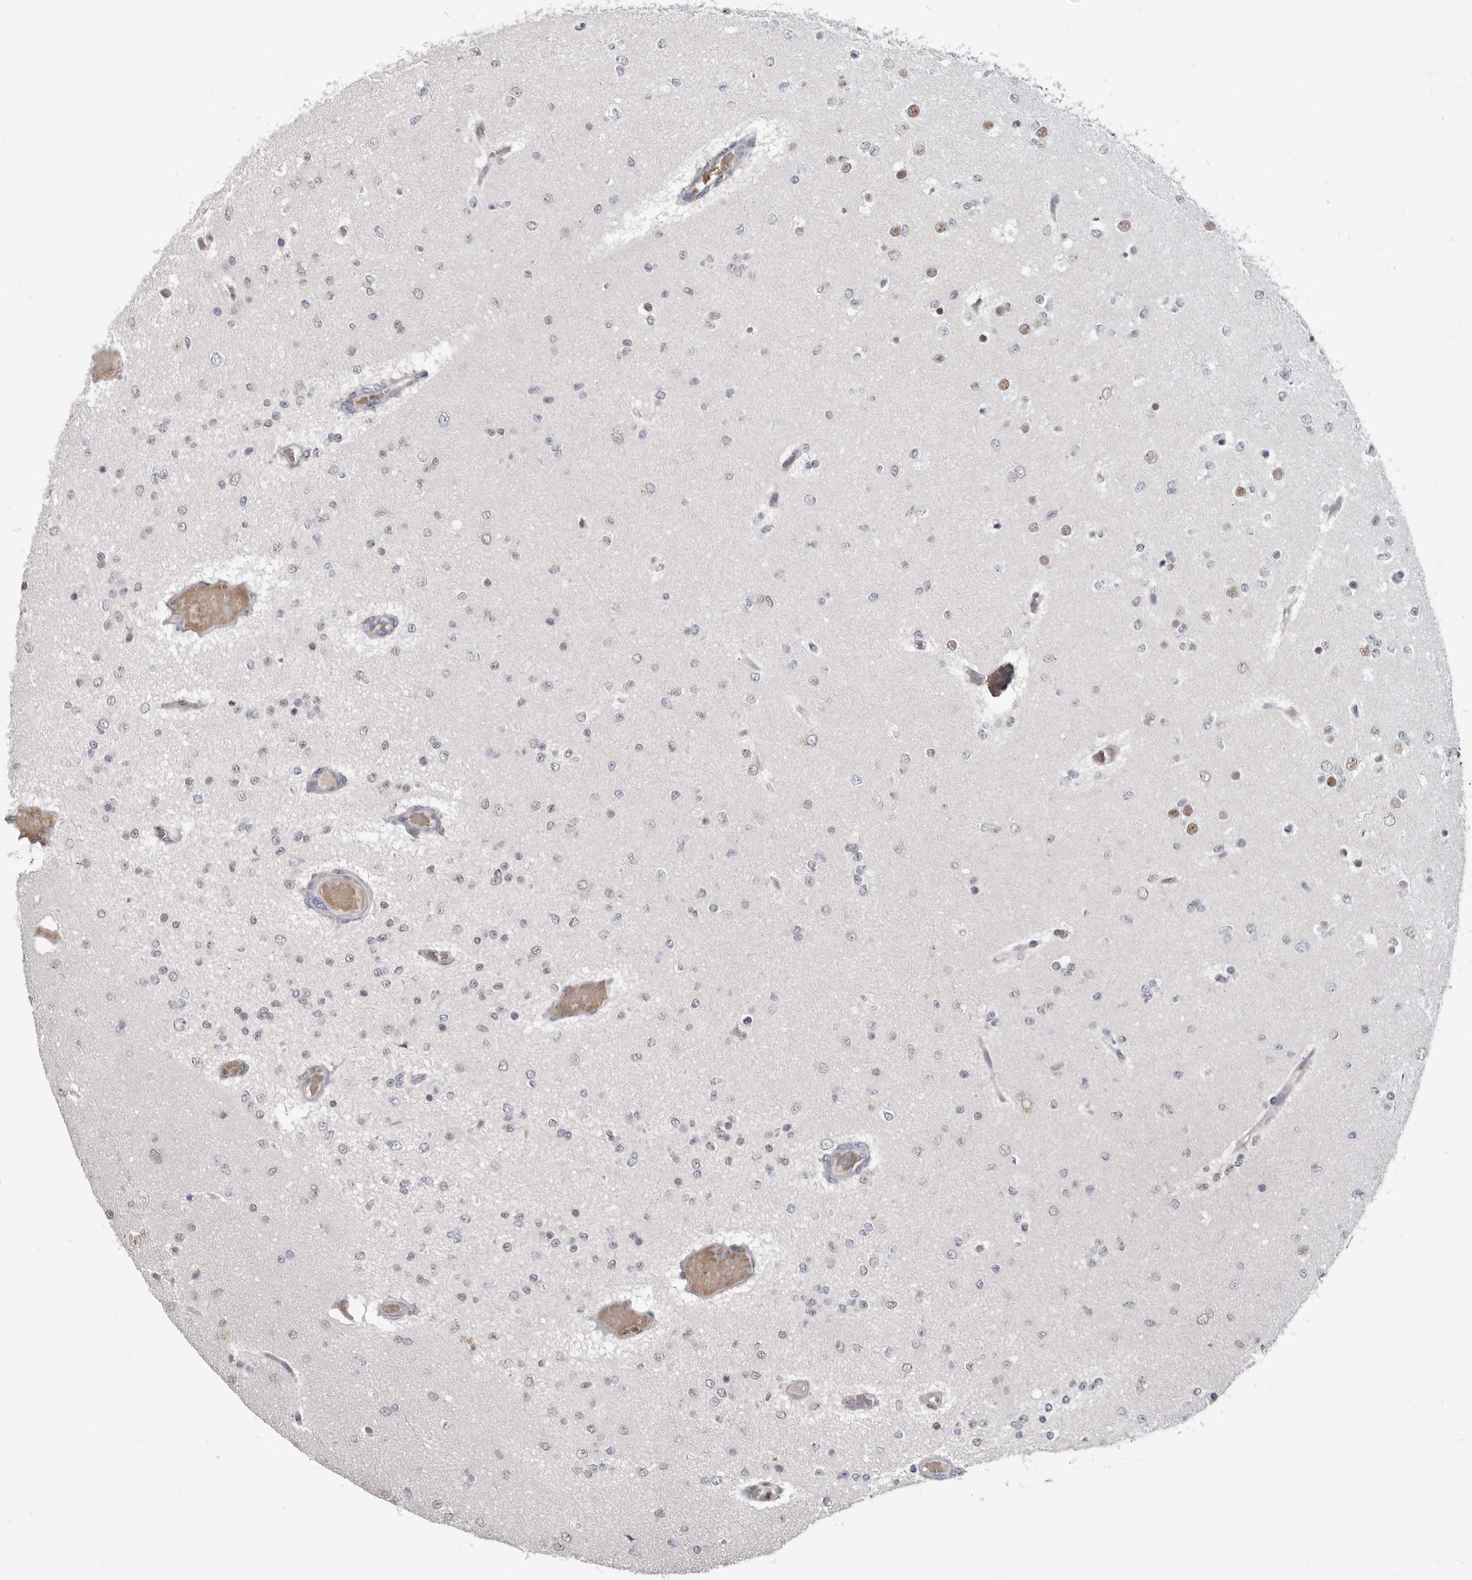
{"staining": {"intensity": "moderate", "quantity": "<25%", "location": "nuclear"}, "tissue": "glioma", "cell_type": "Tumor cells", "image_type": "cancer", "snomed": [{"axis": "morphology", "description": "Glioma, malignant, Low grade"}, {"axis": "topography", "description": "Brain"}], "caption": "This is a micrograph of IHC staining of malignant low-grade glioma, which shows moderate staining in the nuclear of tumor cells.", "gene": "CGN", "patient": {"sex": "female", "age": 22}}